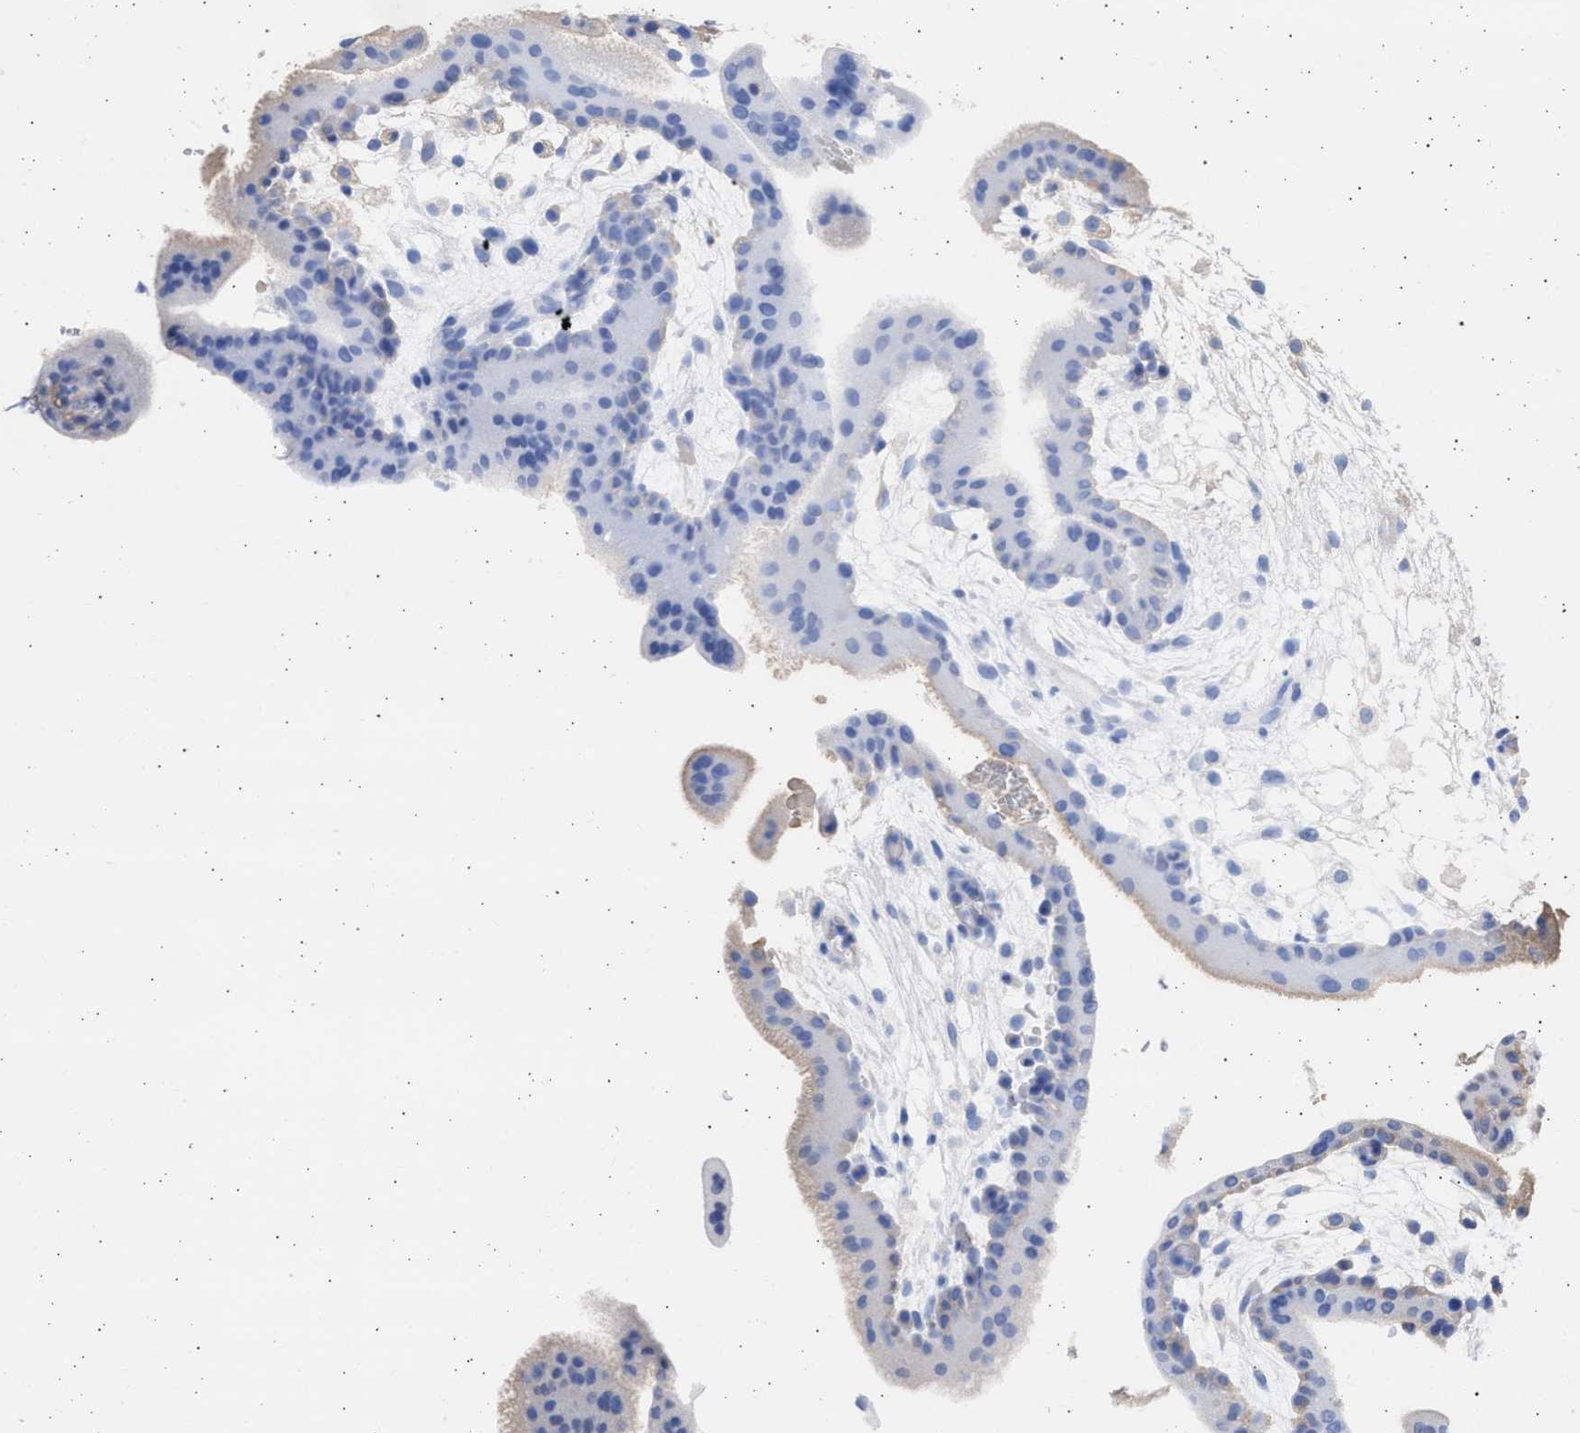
{"staining": {"intensity": "negative", "quantity": "none", "location": "none"}, "tissue": "placenta", "cell_type": "Decidual cells", "image_type": "normal", "snomed": [{"axis": "morphology", "description": "Normal tissue, NOS"}, {"axis": "topography", "description": "Placenta"}], "caption": "Photomicrograph shows no protein staining in decidual cells of unremarkable placenta.", "gene": "ALDOC", "patient": {"sex": "female", "age": 35}}